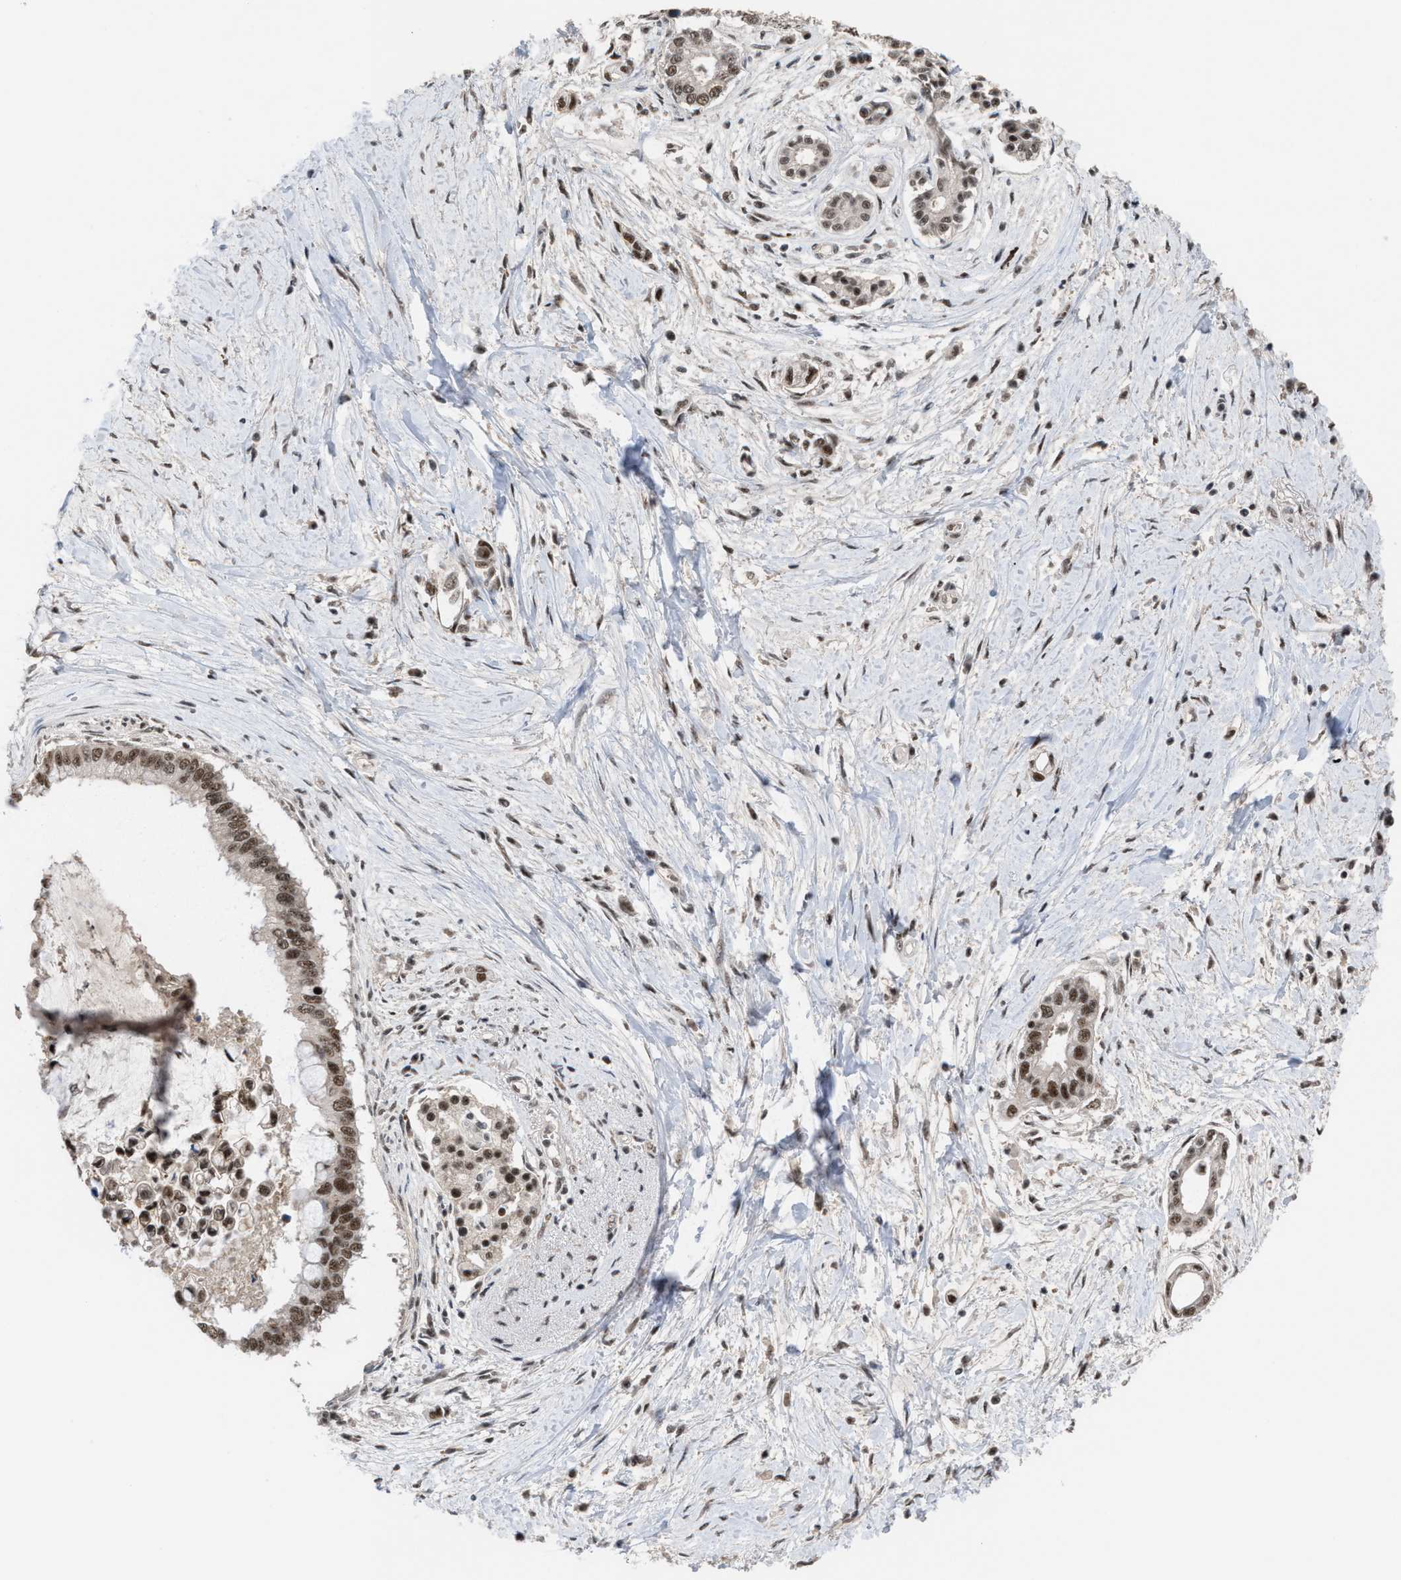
{"staining": {"intensity": "moderate", "quantity": ">75%", "location": "nuclear"}, "tissue": "pancreatic cancer", "cell_type": "Tumor cells", "image_type": "cancer", "snomed": [{"axis": "morphology", "description": "Adenocarcinoma, NOS"}, {"axis": "topography", "description": "Pancreas"}], "caption": "DAB (3,3'-diaminobenzidine) immunohistochemical staining of pancreatic cancer demonstrates moderate nuclear protein expression in about >75% of tumor cells. The staining is performed using DAB brown chromogen to label protein expression. The nuclei are counter-stained blue using hematoxylin.", "gene": "PRPF4", "patient": {"sex": "male", "age": 59}}